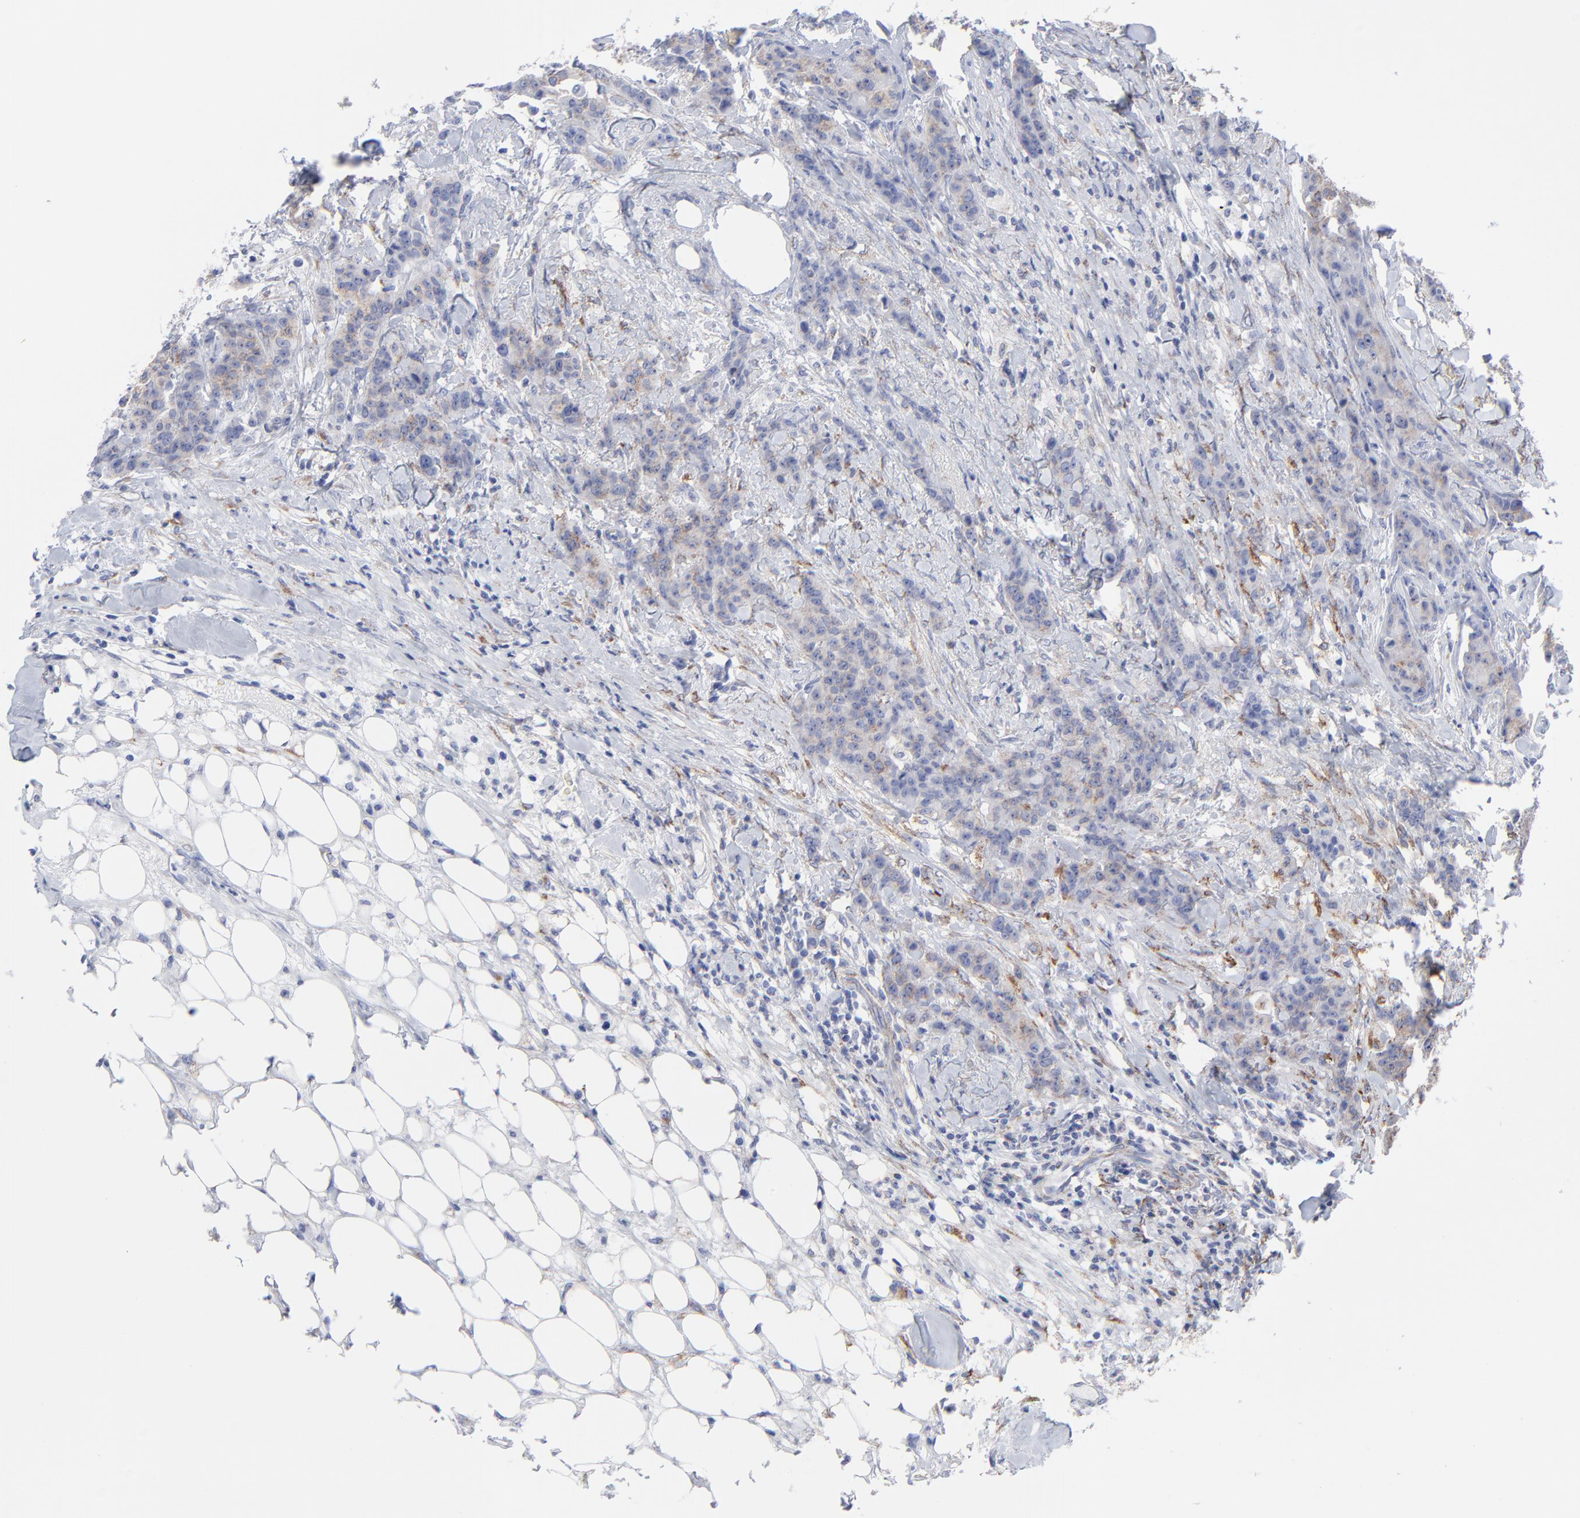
{"staining": {"intensity": "weak", "quantity": ">75%", "location": "cytoplasmic/membranous"}, "tissue": "breast cancer", "cell_type": "Tumor cells", "image_type": "cancer", "snomed": [{"axis": "morphology", "description": "Duct carcinoma"}, {"axis": "topography", "description": "Breast"}], "caption": "Tumor cells demonstrate low levels of weak cytoplasmic/membranous staining in about >75% of cells in human breast infiltrating ductal carcinoma.", "gene": "CNTN3", "patient": {"sex": "female", "age": 40}}